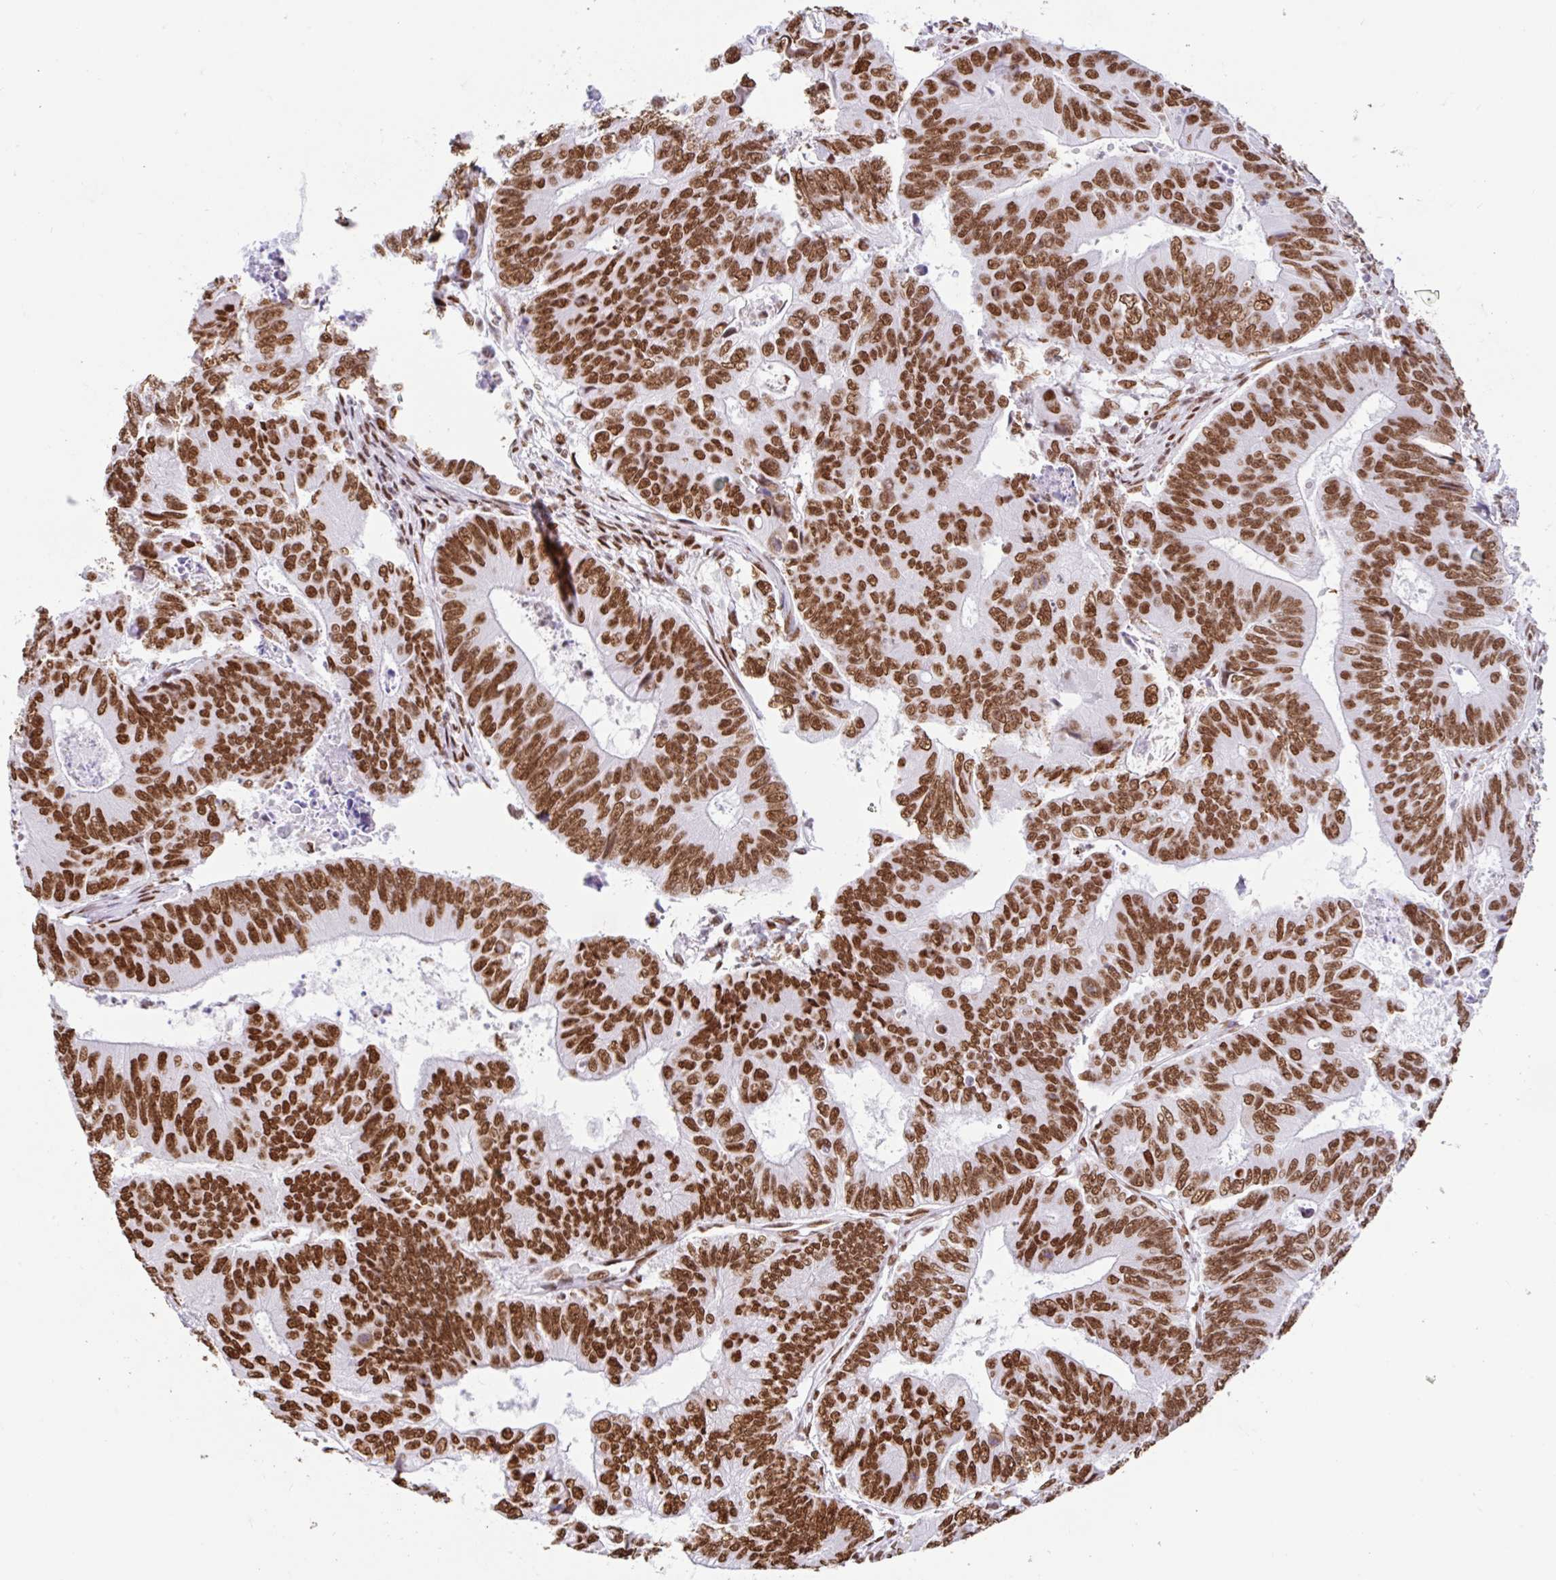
{"staining": {"intensity": "strong", "quantity": ">75%", "location": "nuclear"}, "tissue": "colorectal cancer", "cell_type": "Tumor cells", "image_type": "cancer", "snomed": [{"axis": "morphology", "description": "Adenocarcinoma, NOS"}, {"axis": "topography", "description": "Colon"}], "caption": "Brown immunohistochemical staining in human colorectal adenocarcinoma demonstrates strong nuclear expression in about >75% of tumor cells. Immunohistochemistry stains the protein in brown and the nuclei are stained blue.", "gene": "KHDRBS1", "patient": {"sex": "female", "age": 48}}